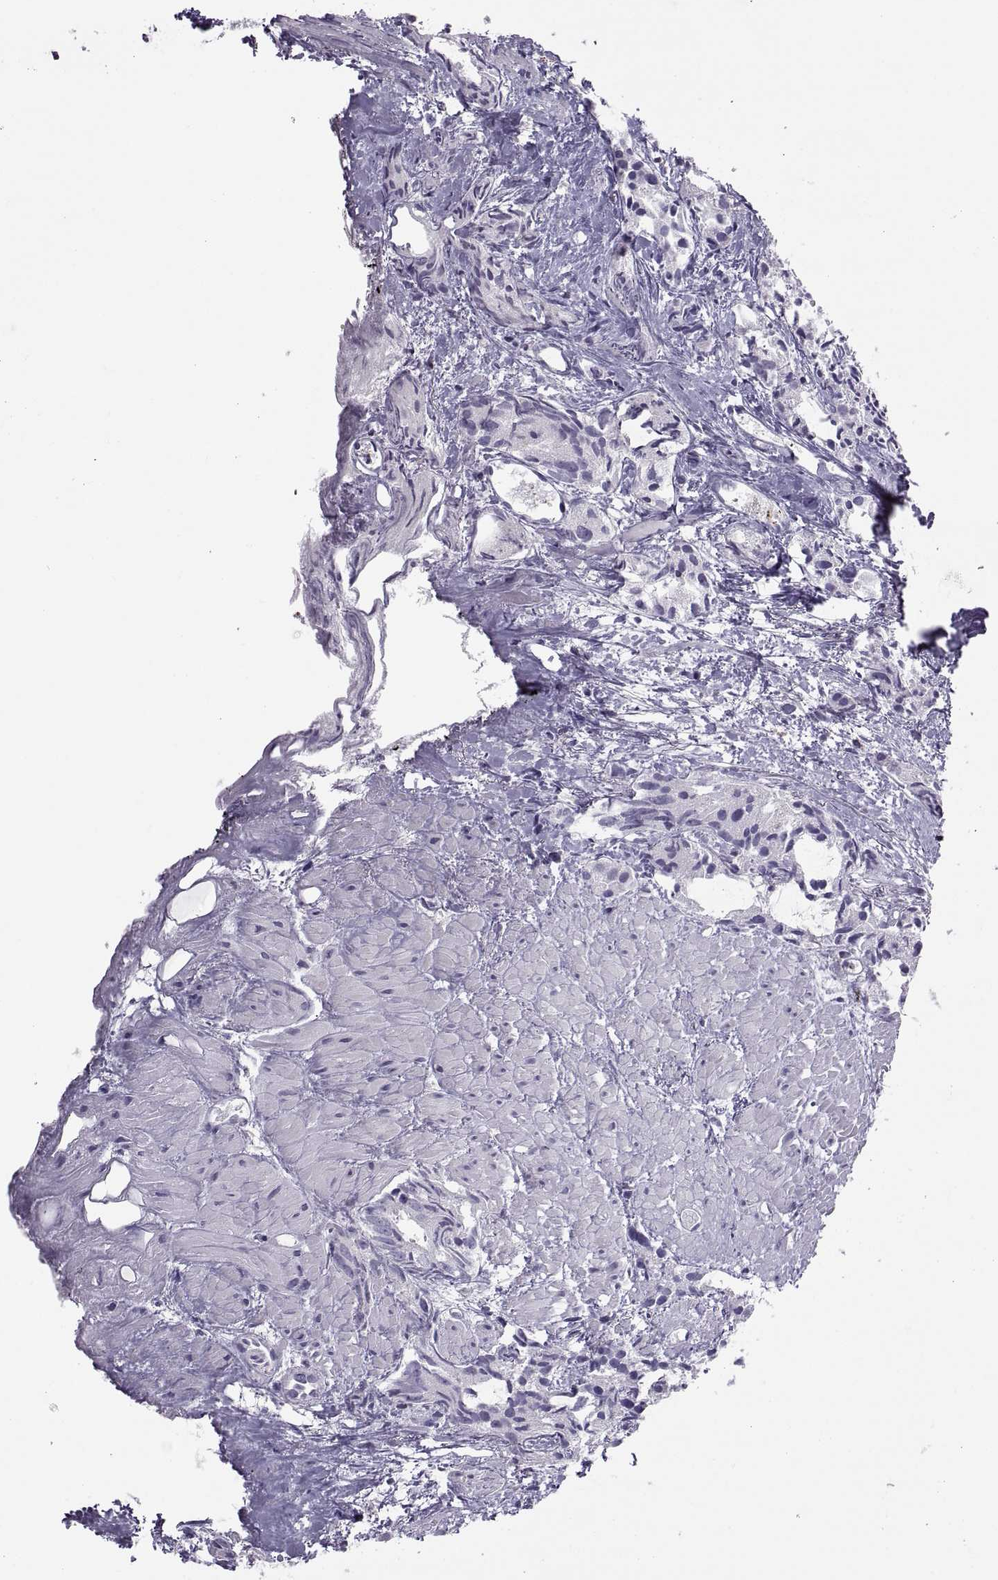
{"staining": {"intensity": "negative", "quantity": "none", "location": "none"}, "tissue": "prostate cancer", "cell_type": "Tumor cells", "image_type": "cancer", "snomed": [{"axis": "morphology", "description": "Adenocarcinoma, High grade"}, {"axis": "topography", "description": "Prostate"}], "caption": "Immunohistochemistry histopathology image of neoplastic tissue: human adenocarcinoma (high-grade) (prostate) stained with DAB exhibits no significant protein expression in tumor cells.", "gene": "TTC21A", "patient": {"sex": "male", "age": 79}}